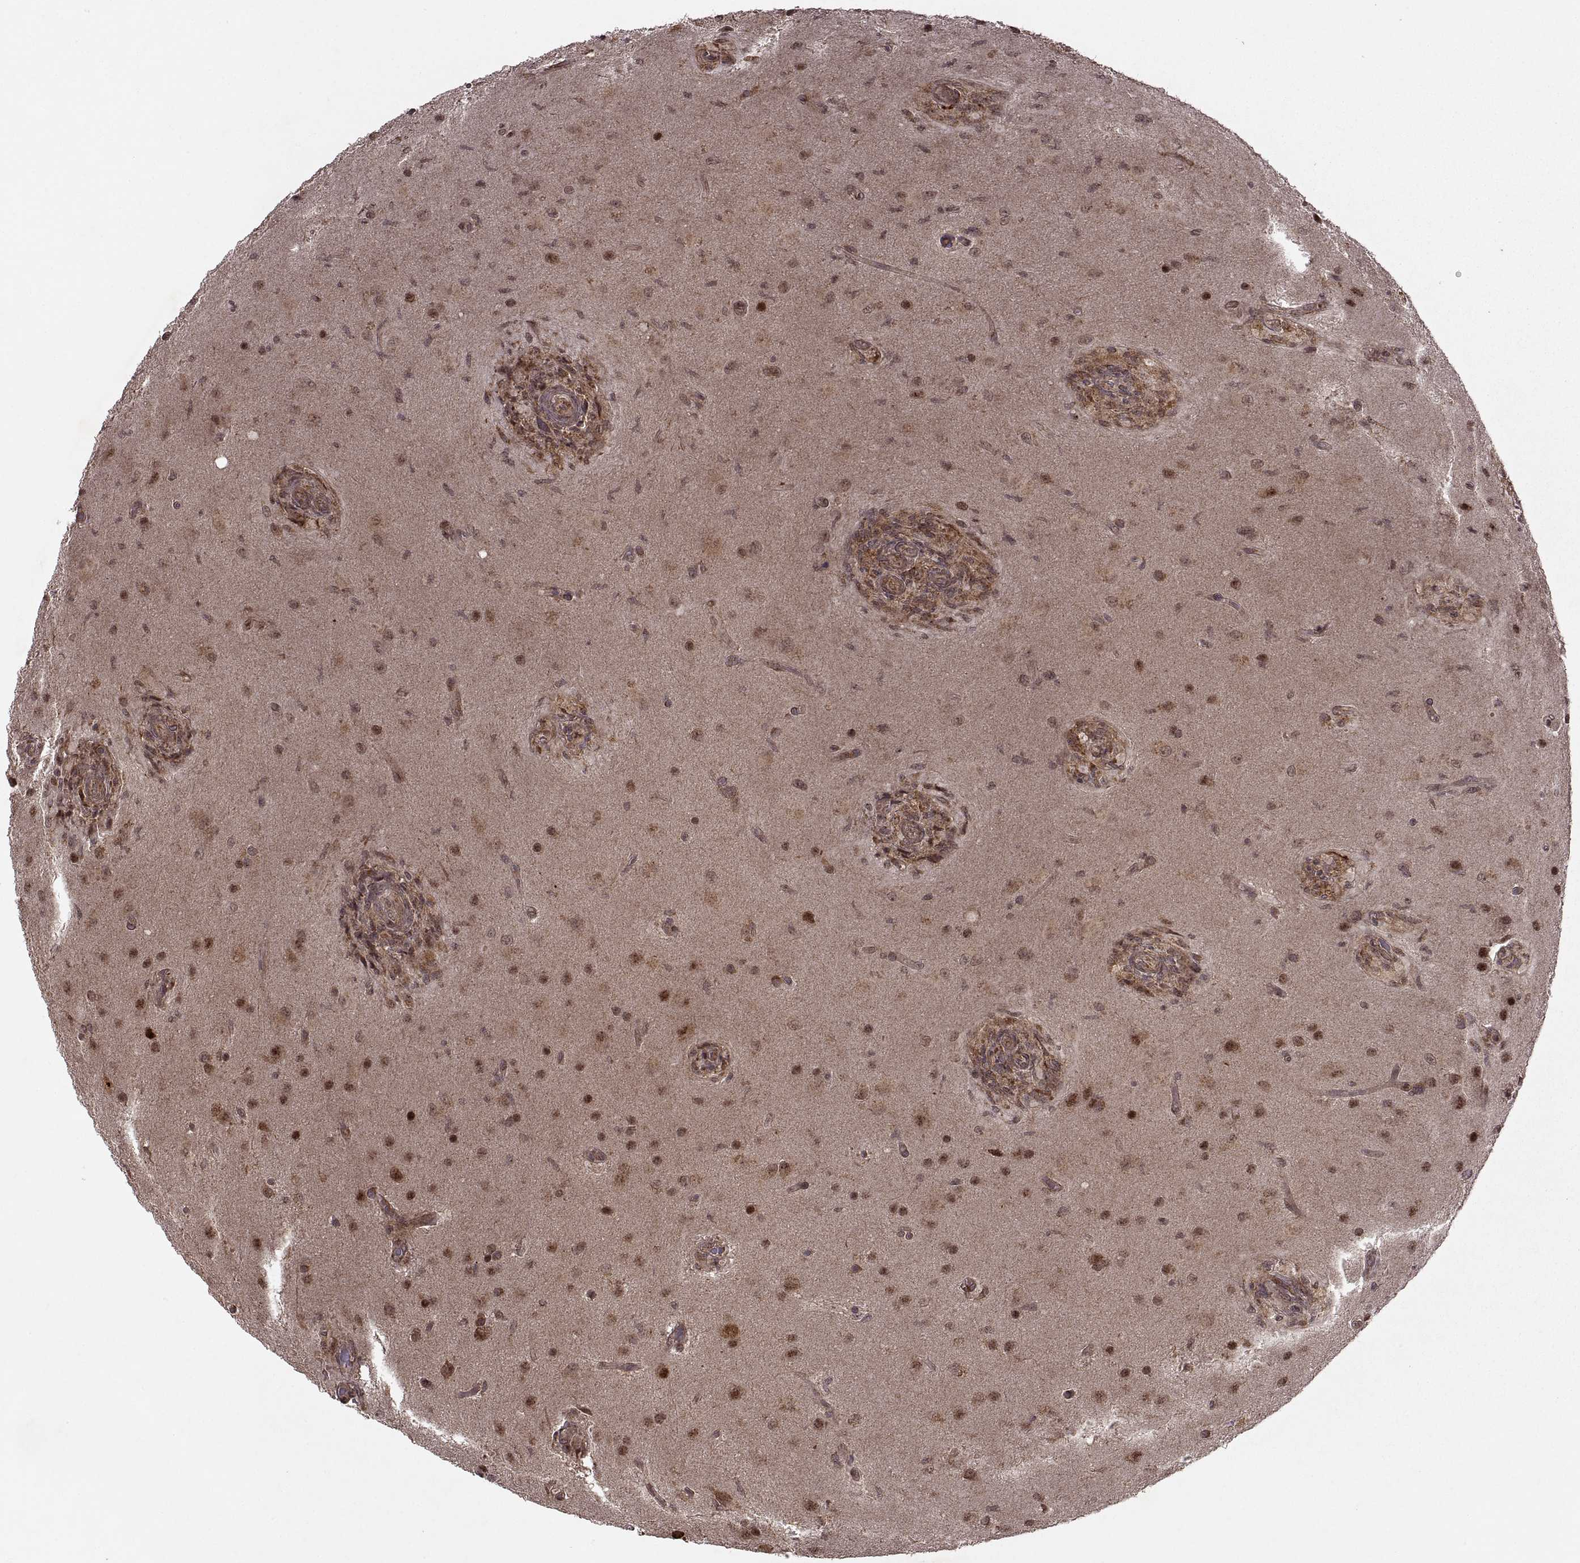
{"staining": {"intensity": "moderate", "quantity": ">75%", "location": "cytoplasmic/membranous"}, "tissue": "glioma", "cell_type": "Tumor cells", "image_type": "cancer", "snomed": [{"axis": "morphology", "description": "Glioma, malignant, High grade"}, {"axis": "topography", "description": "Brain"}], "caption": "Moderate cytoplasmic/membranous protein expression is identified in about >75% of tumor cells in glioma.", "gene": "PTOV1", "patient": {"sex": "male", "age": 68}}